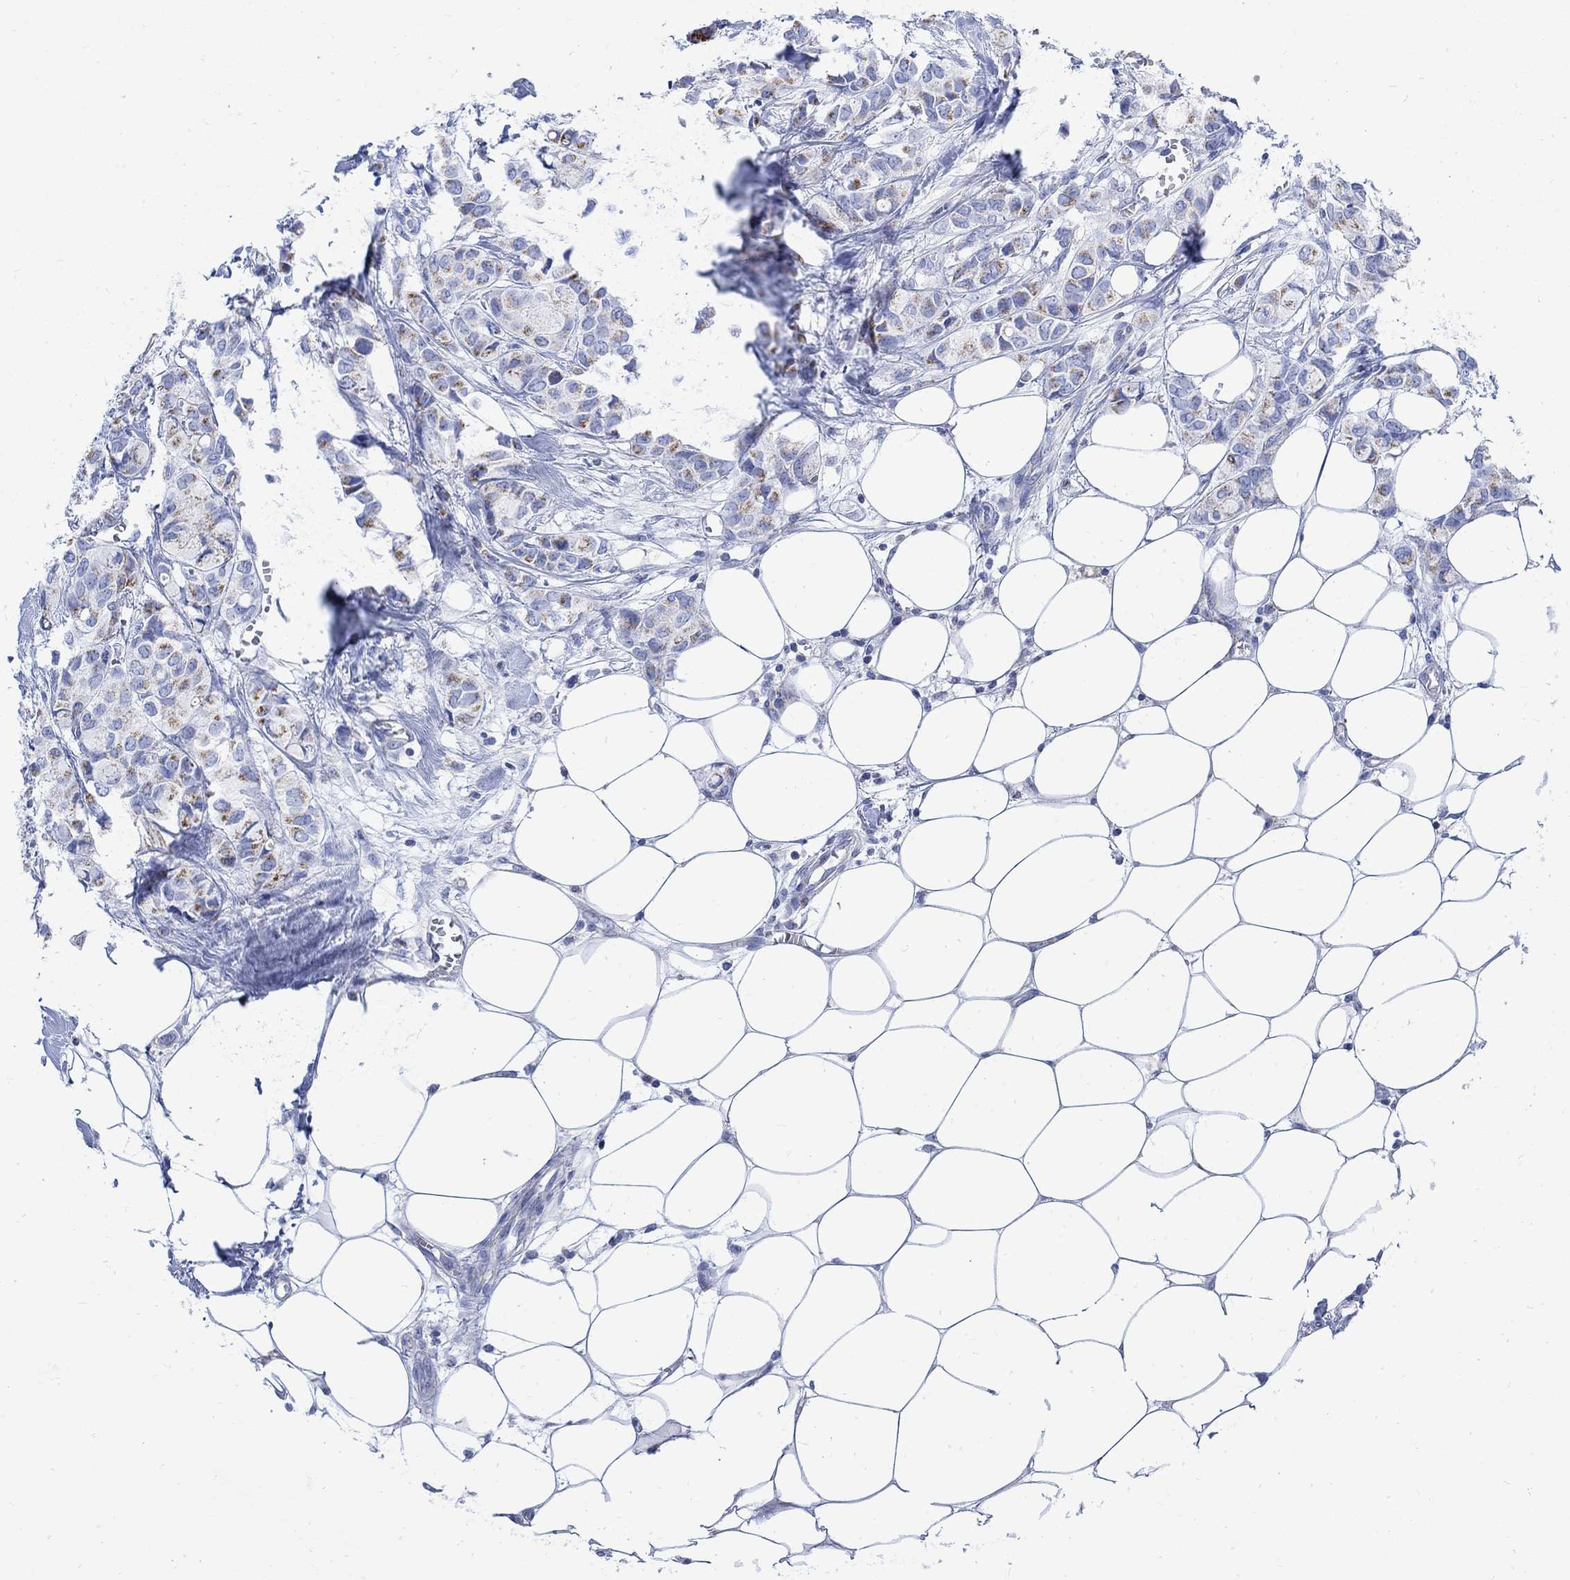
{"staining": {"intensity": "moderate", "quantity": "<25%", "location": "cytoplasmic/membranous"}, "tissue": "breast cancer", "cell_type": "Tumor cells", "image_type": "cancer", "snomed": [{"axis": "morphology", "description": "Duct carcinoma"}, {"axis": "topography", "description": "Breast"}], "caption": "Immunohistochemical staining of human intraductal carcinoma (breast) displays low levels of moderate cytoplasmic/membranous expression in approximately <25% of tumor cells.", "gene": "CPLX2", "patient": {"sex": "female", "age": 85}}